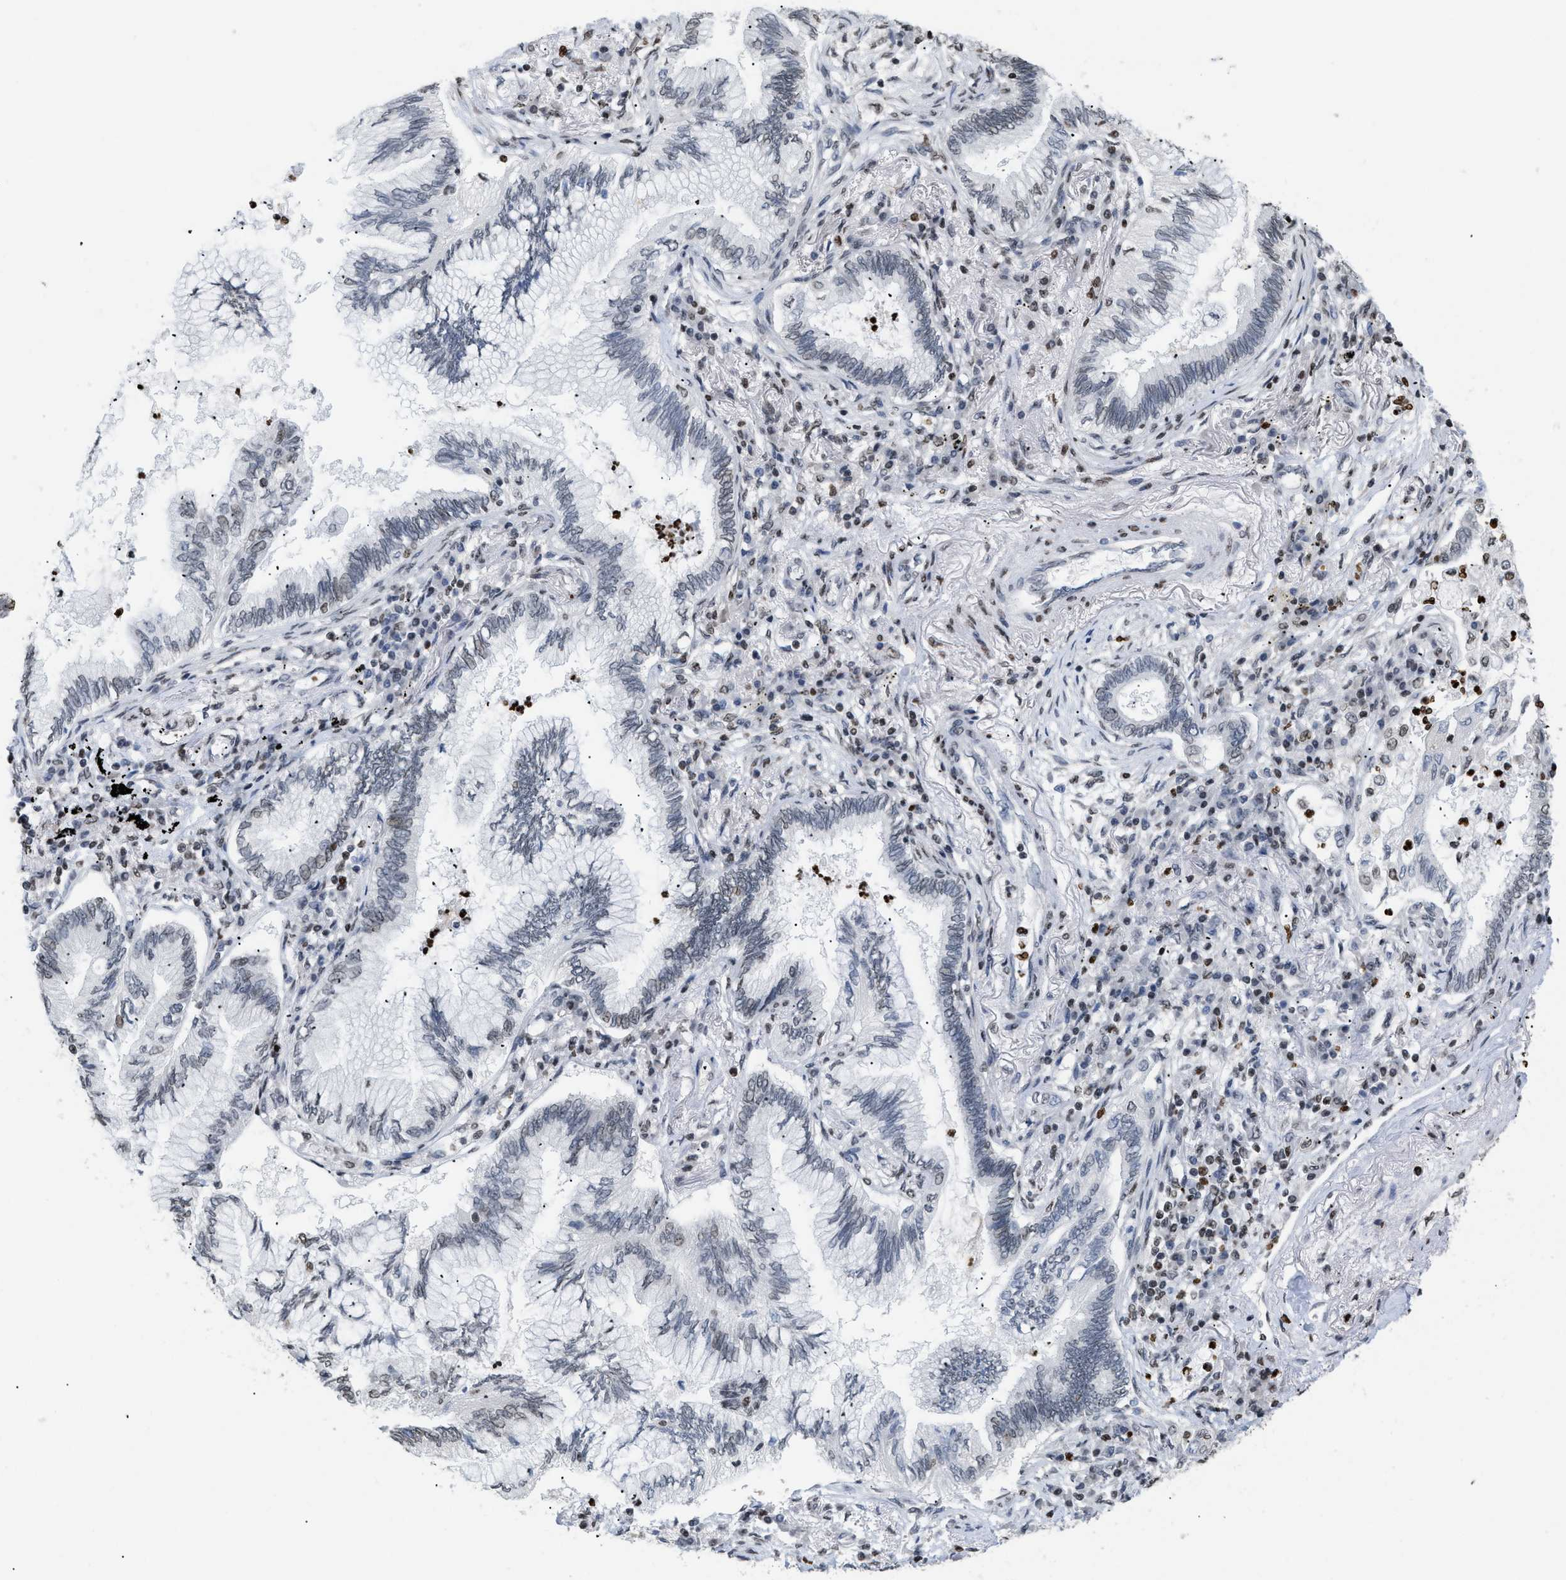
{"staining": {"intensity": "weak", "quantity": "<25%", "location": "nuclear"}, "tissue": "lung cancer", "cell_type": "Tumor cells", "image_type": "cancer", "snomed": [{"axis": "morphology", "description": "Normal tissue, NOS"}, {"axis": "morphology", "description": "Adenocarcinoma, NOS"}, {"axis": "topography", "description": "Bronchus"}, {"axis": "topography", "description": "Lung"}], "caption": "Immunohistochemistry of human adenocarcinoma (lung) shows no staining in tumor cells. (Stains: DAB immunohistochemistry (IHC) with hematoxylin counter stain, Microscopy: brightfield microscopy at high magnification).", "gene": "HMGN2", "patient": {"sex": "female", "age": 70}}